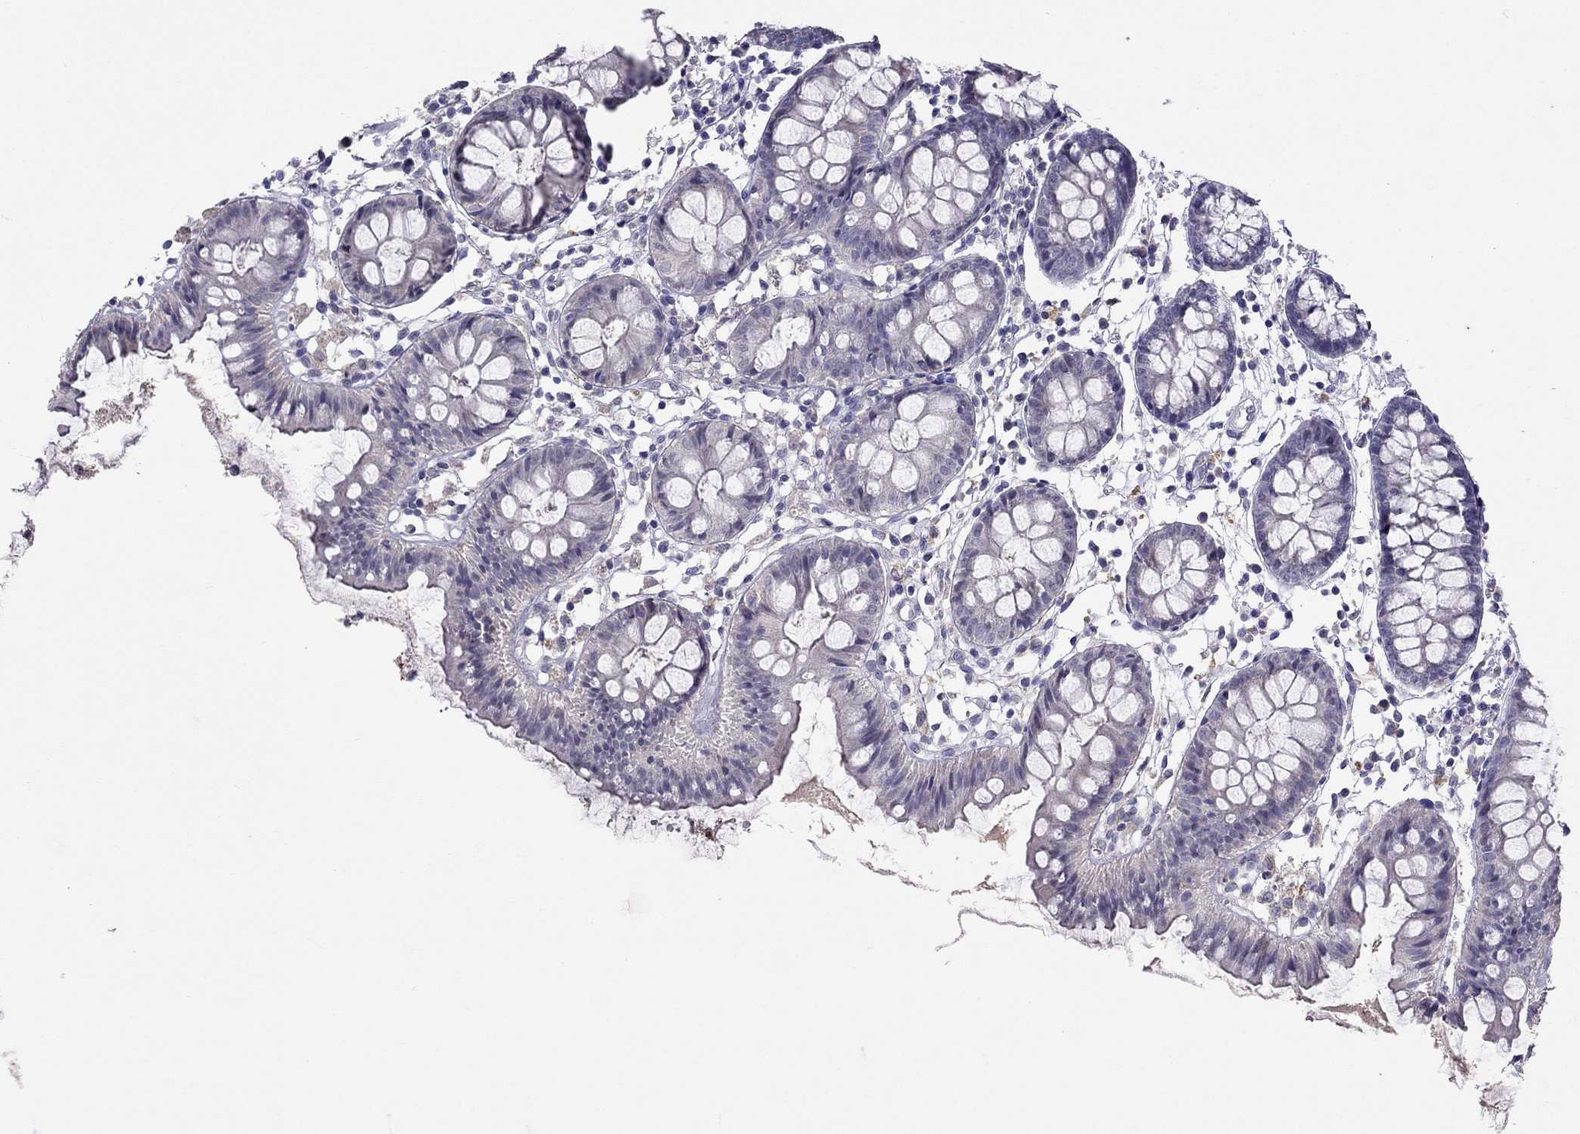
{"staining": {"intensity": "negative", "quantity": "none", "location": "none"}, "tissue": "colon", "cell_type": "Endothelial cells", "image_type": "normal", "snomed": [{"axis": "morphology", "description": "Normal tissue, NOS"}, {"axis": "topography", "description": "Colon"}], "caption": "Immunohistochemistry (IHC) image of benign colon: human colon stained with DAB (3,3'-diaminobenzidine) shows no significant protein staining in endothelial cells. (IHC, brightfield microscopy, high magnification).", "gene": "FST", "patient": {"sex": "female", "age": 84}}